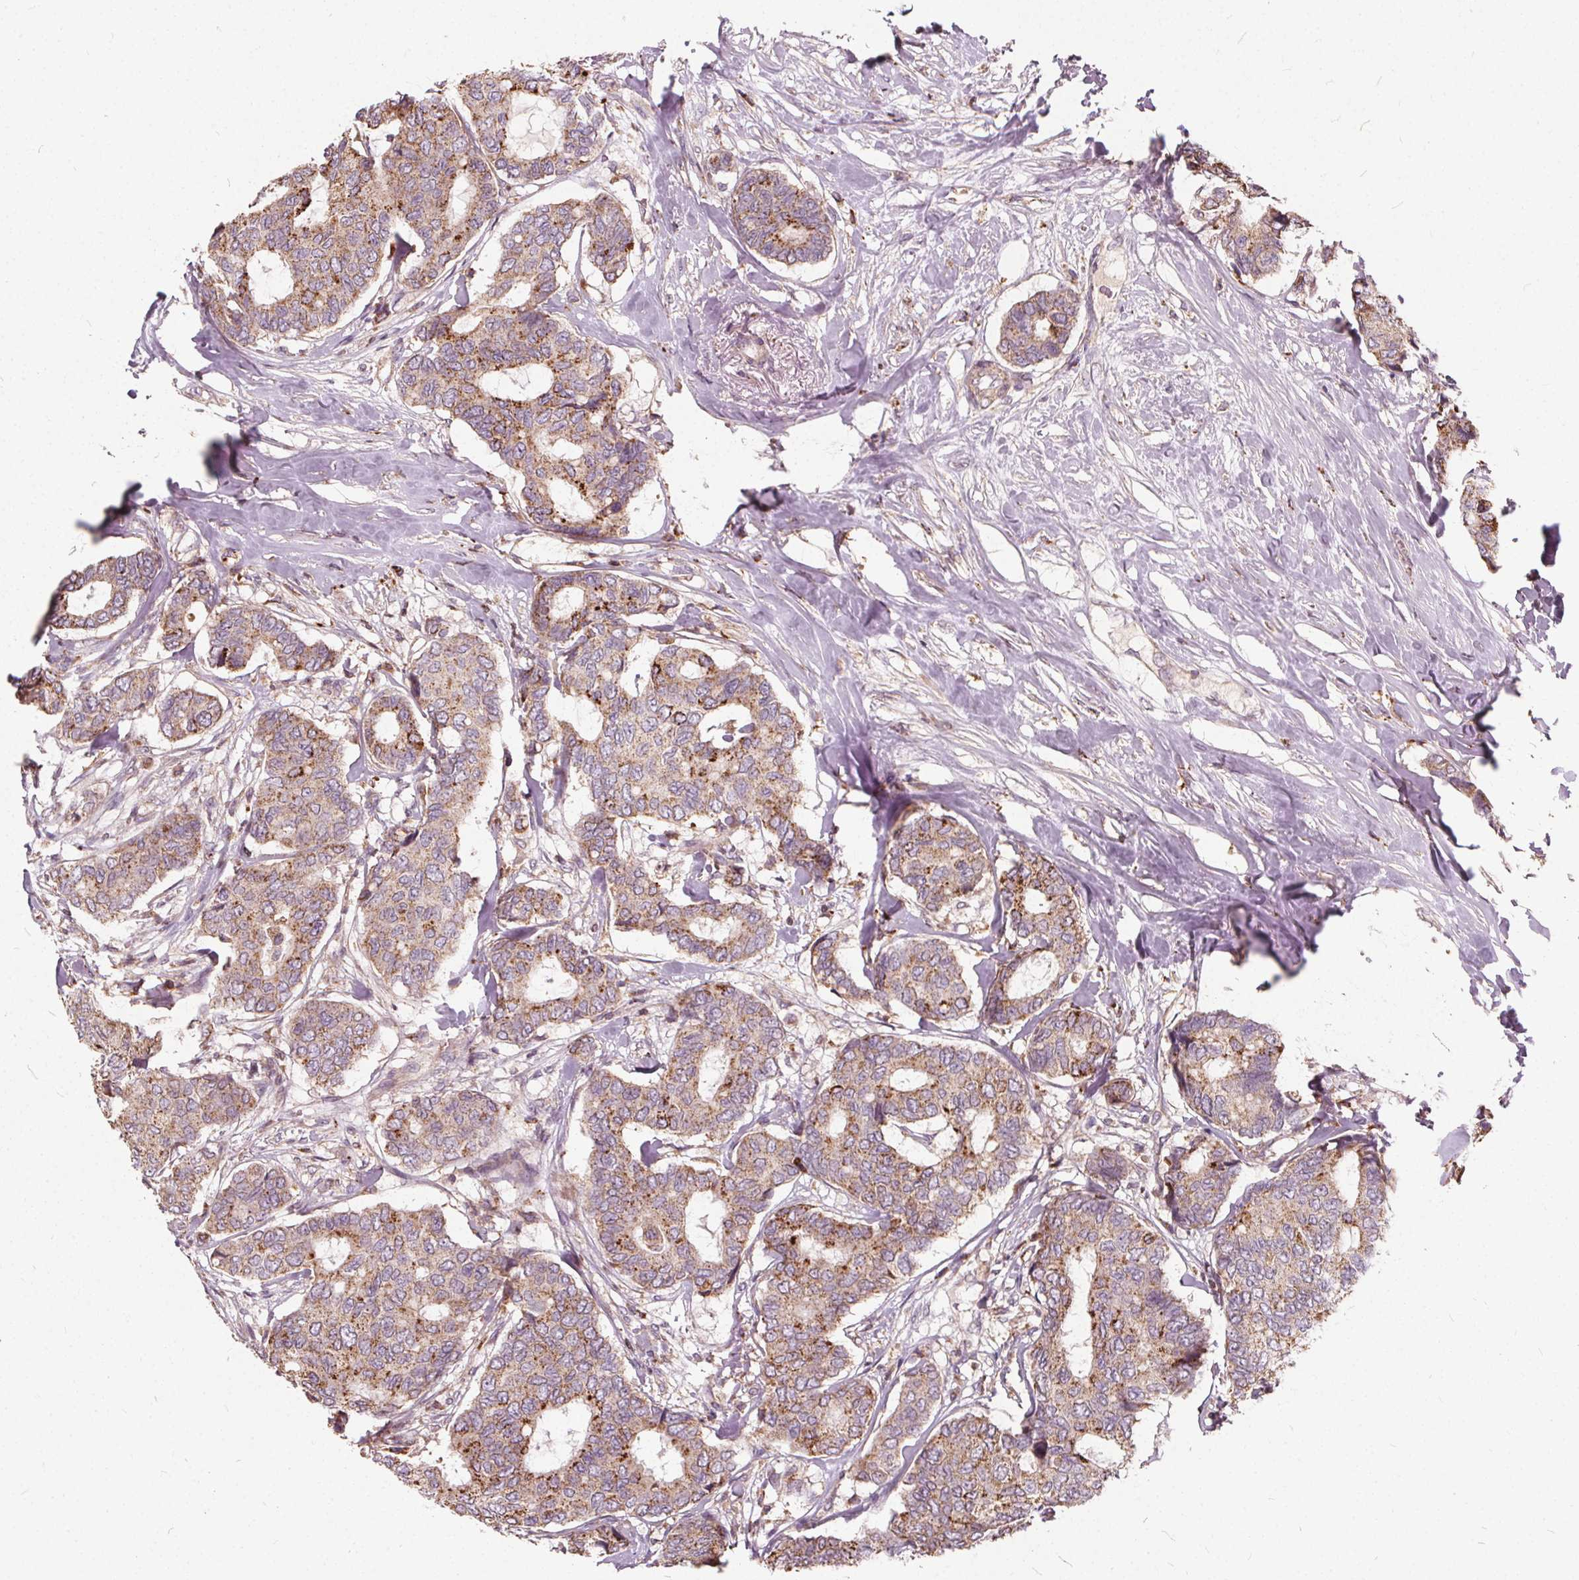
{"staining": {"intensity": "moderate", "quantity": ">75%", "location": "cytoplasmic/membranous"}, "tissue": "breast cancer", "cell_type": "Tumor cells", "image_type": "cancer", "snomed": [{"axis": "morphology", "description": "Duct carcinoma"}, {"axis": "topography", "description": "Breast"}], "caption": "An immunohistochemistry (IHC) histopathology image of tumor tissue is shown. Protein staining in brown labels moderate cytoplasmic/membranous positivity in breast cancer within tumor cells. The staining is performed using DAB (3,3'-diaminobenzidine) brown chromogen to label protein expression. The nuclei are counter-stained blue using hematoxylin.", "gene": "ORAI2", "patient": {"sex": "female", "age": 75}}